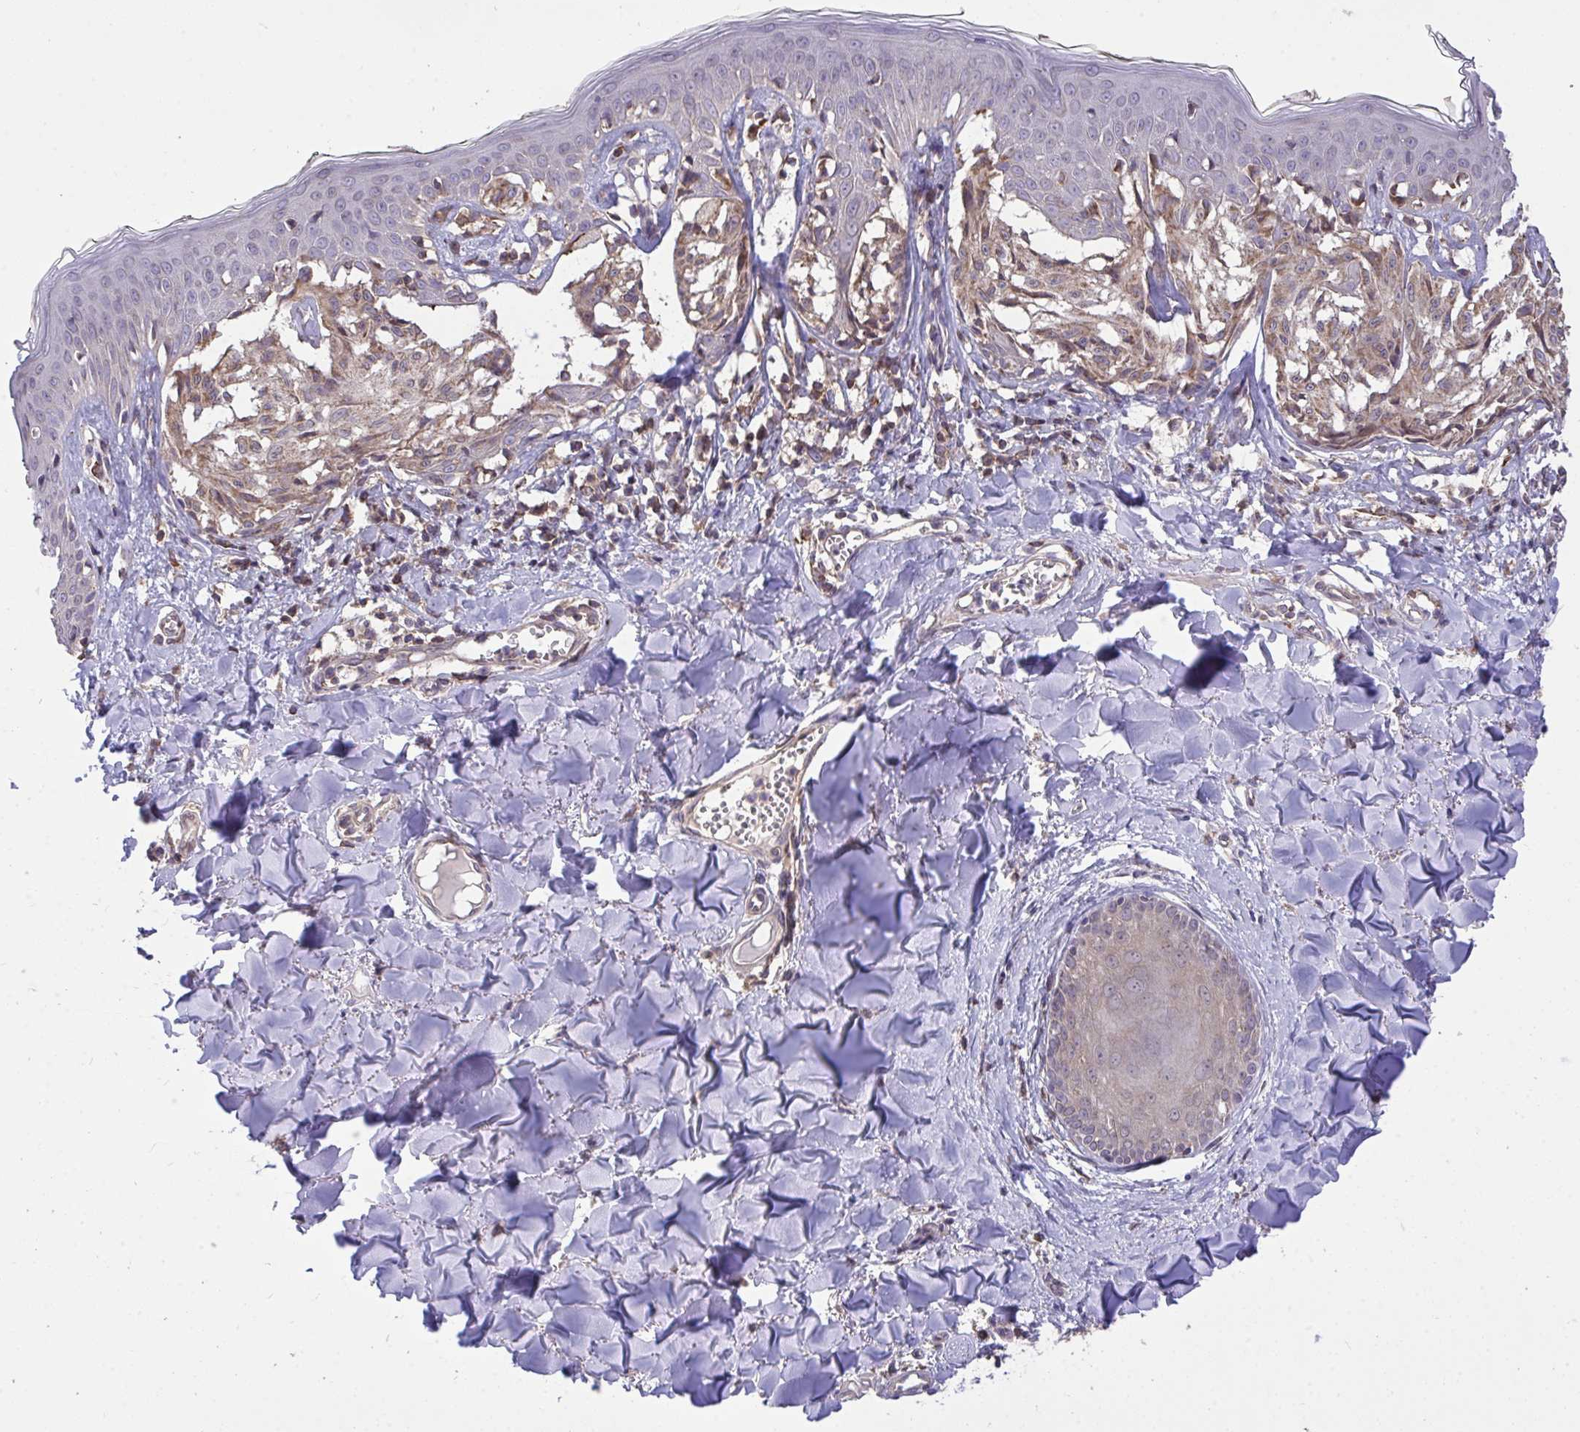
{"staining": {"intensity": "weak", "quantity": "25%-75%", "location": "cytoplasmic/membranous"}, "tissue": "melanoma", "cell_type": "Tumor cells", "image_type": "cancer", "snomed": [{"axis": "morphology", "description": "Malignant melanoma, NOS"}, {"axis": "topography", "description": "Skin"}], "caption": "Protein expression analysis of melanoma demonstrates weak cytoplasmic/membranous expression in approximately 25%-75% of tumor cells.", "gene": "PPM1H", "patient": {"sex": "female", "age": 43}}